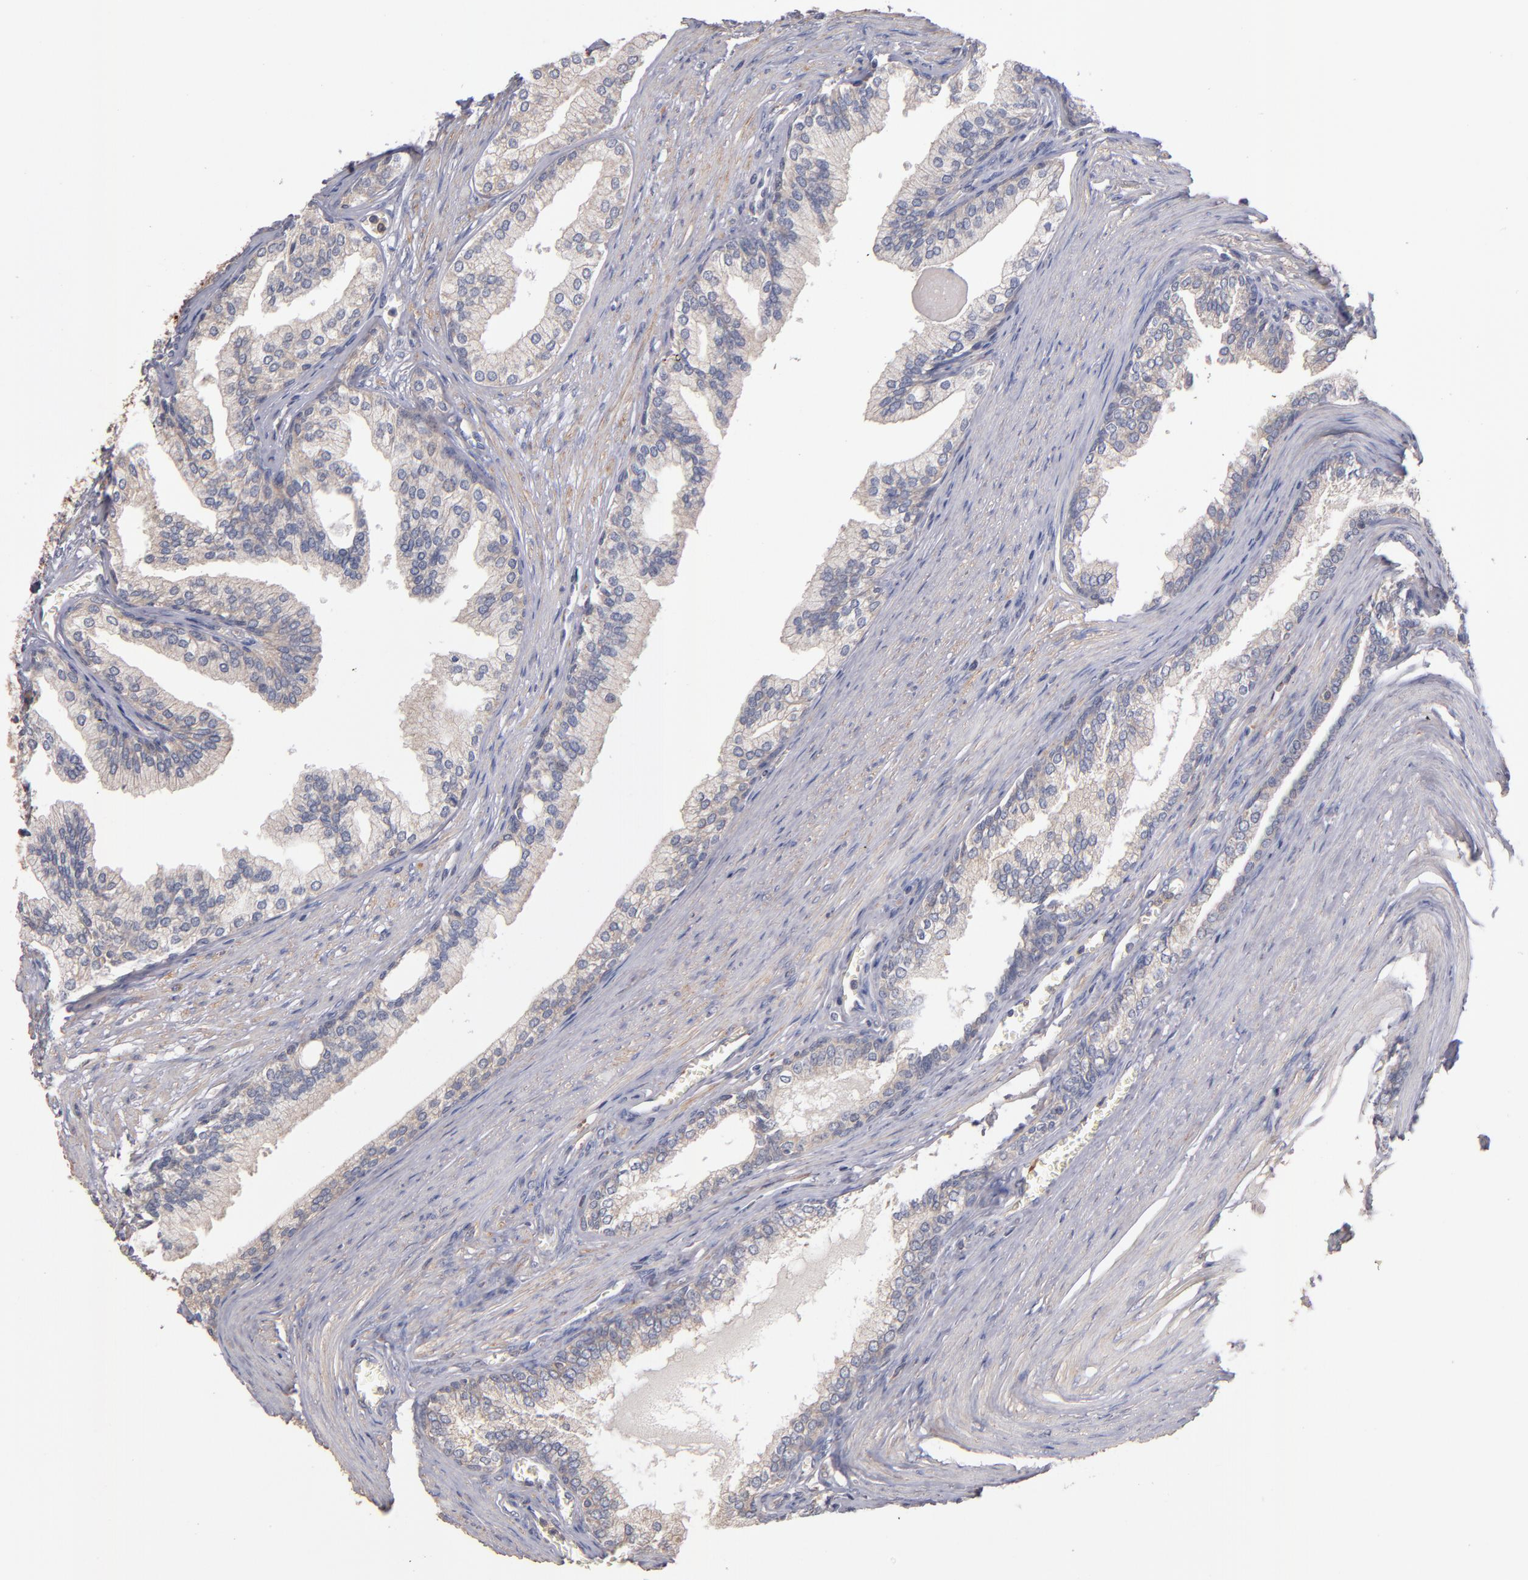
{"staining": {"intensity": "weak", "quantity": "<25%", "location": "cytoplasmic/membranous"}, "tissue": "prostate", "cell_type": "Glandular cells", "image_type": "normal", "snomed": [{"axis": "morphology", "description": "Normal tissue, NOS"}, {"axis": "topography", "description": "Prostate"}], "caption": "Human prostate stained for a protein using immunohistochemistry (IHC) reveals no staining in glandular cells.", "gene": "DACT1", "patient": {"sex": "male", "age": 68}}